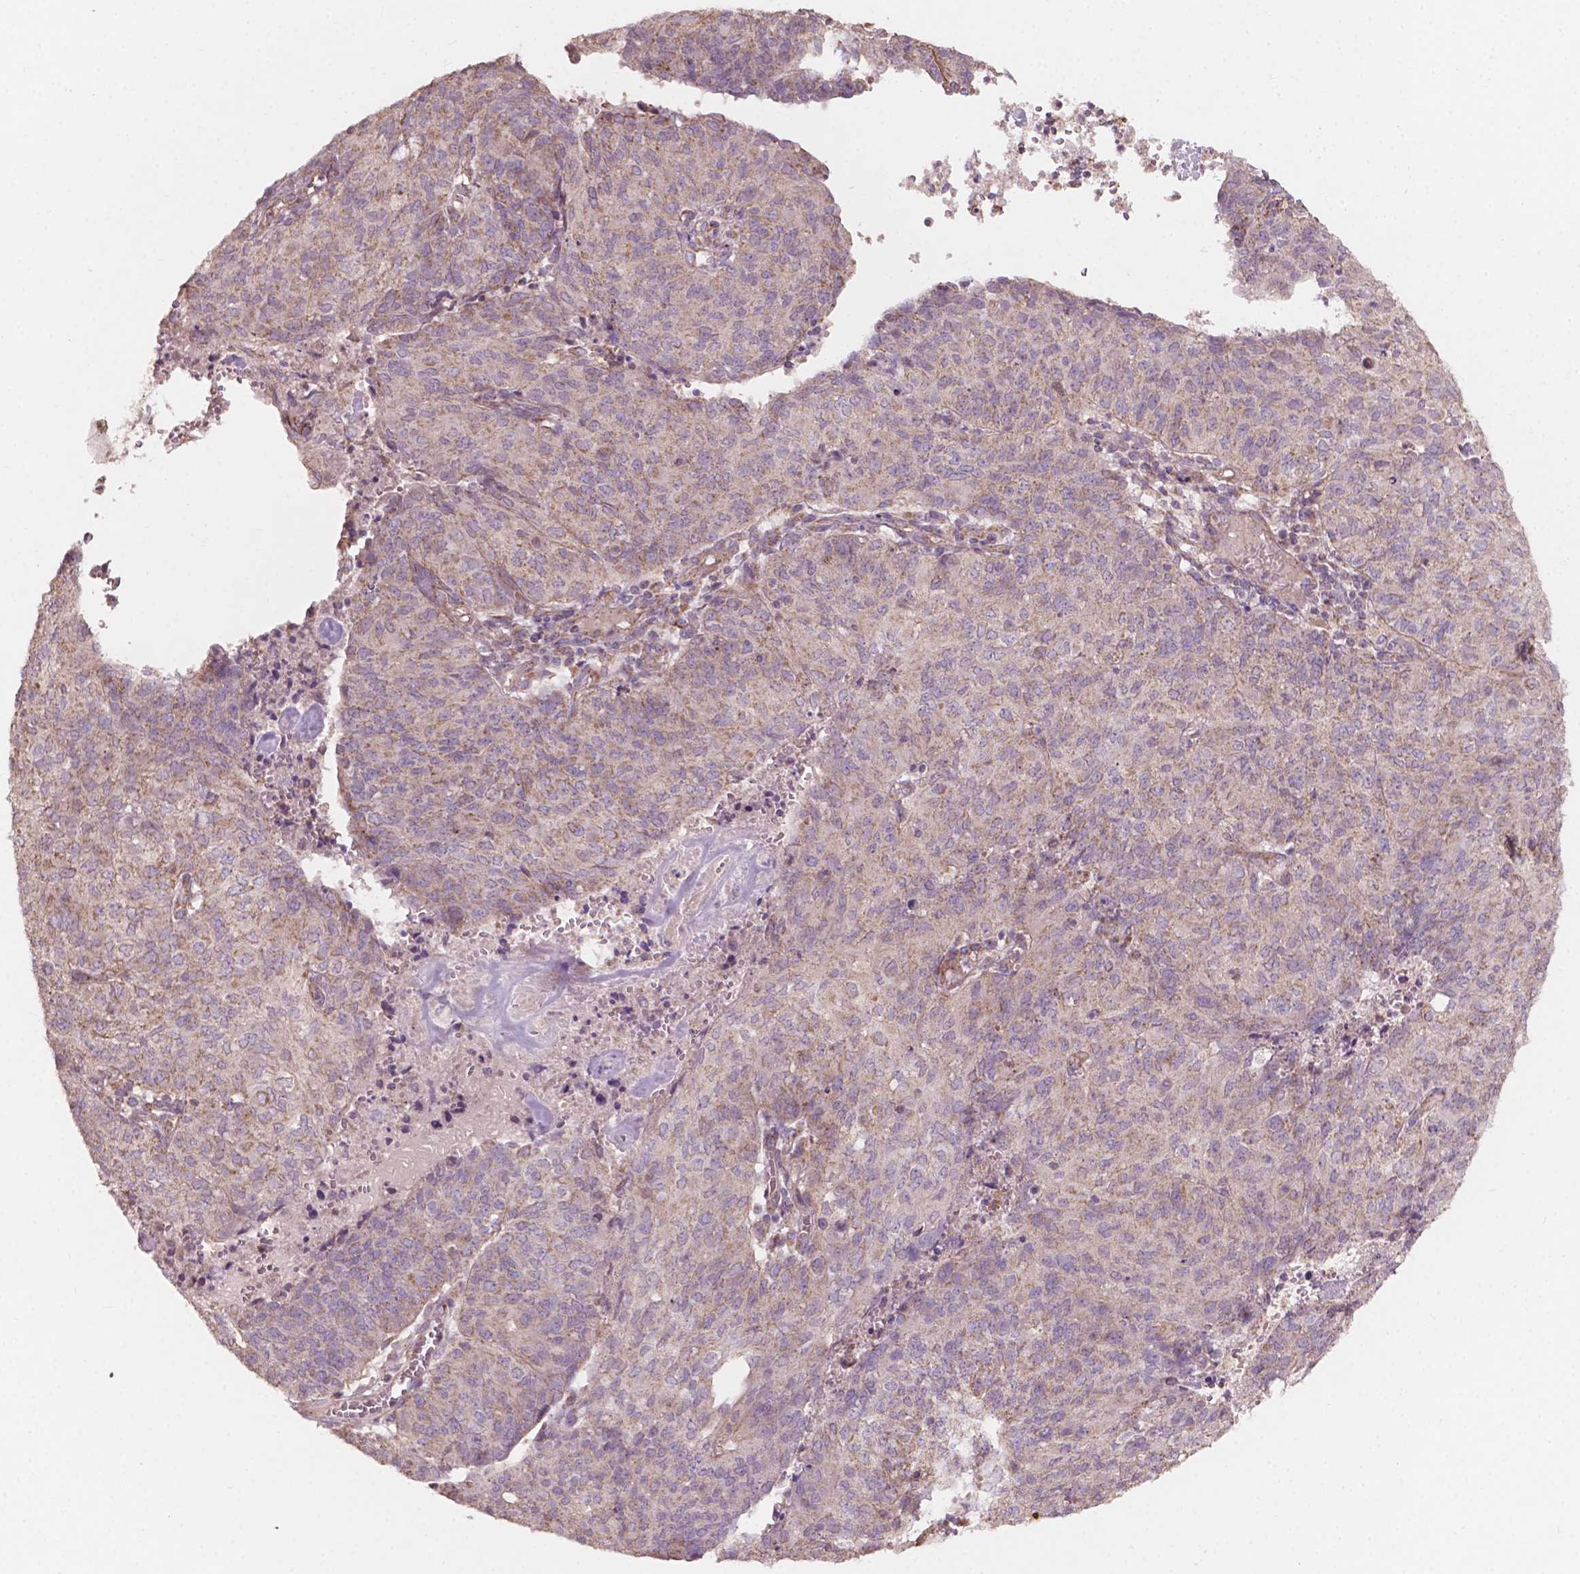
{"staining": {"intensity": "weak", "quantity": "25%-75%", "location": "cytoplasmic/membranous"}, "tissue": "endometrial cancer", "cell_type": "Tumor cells", "image_type": "cancer", "snomed": [{"axis": "morphology", "description": "Adenocarcinoma, NOS"}, {"axis": "topography", "description": "Endometrium"}], "caption": "Protein expression by immunohistochemistry demonstrates weak cytoplasmic/membranous staining in approximately 25%-75% of tumor cells in adenocarcinoma (endometrial). (Stains: DAB in brown, nuclei in blue, Microscopy: brightfield microscopy at high magnification).", "gene": "NDUFA10", "patient": {"sex": "female", "age": 82}}